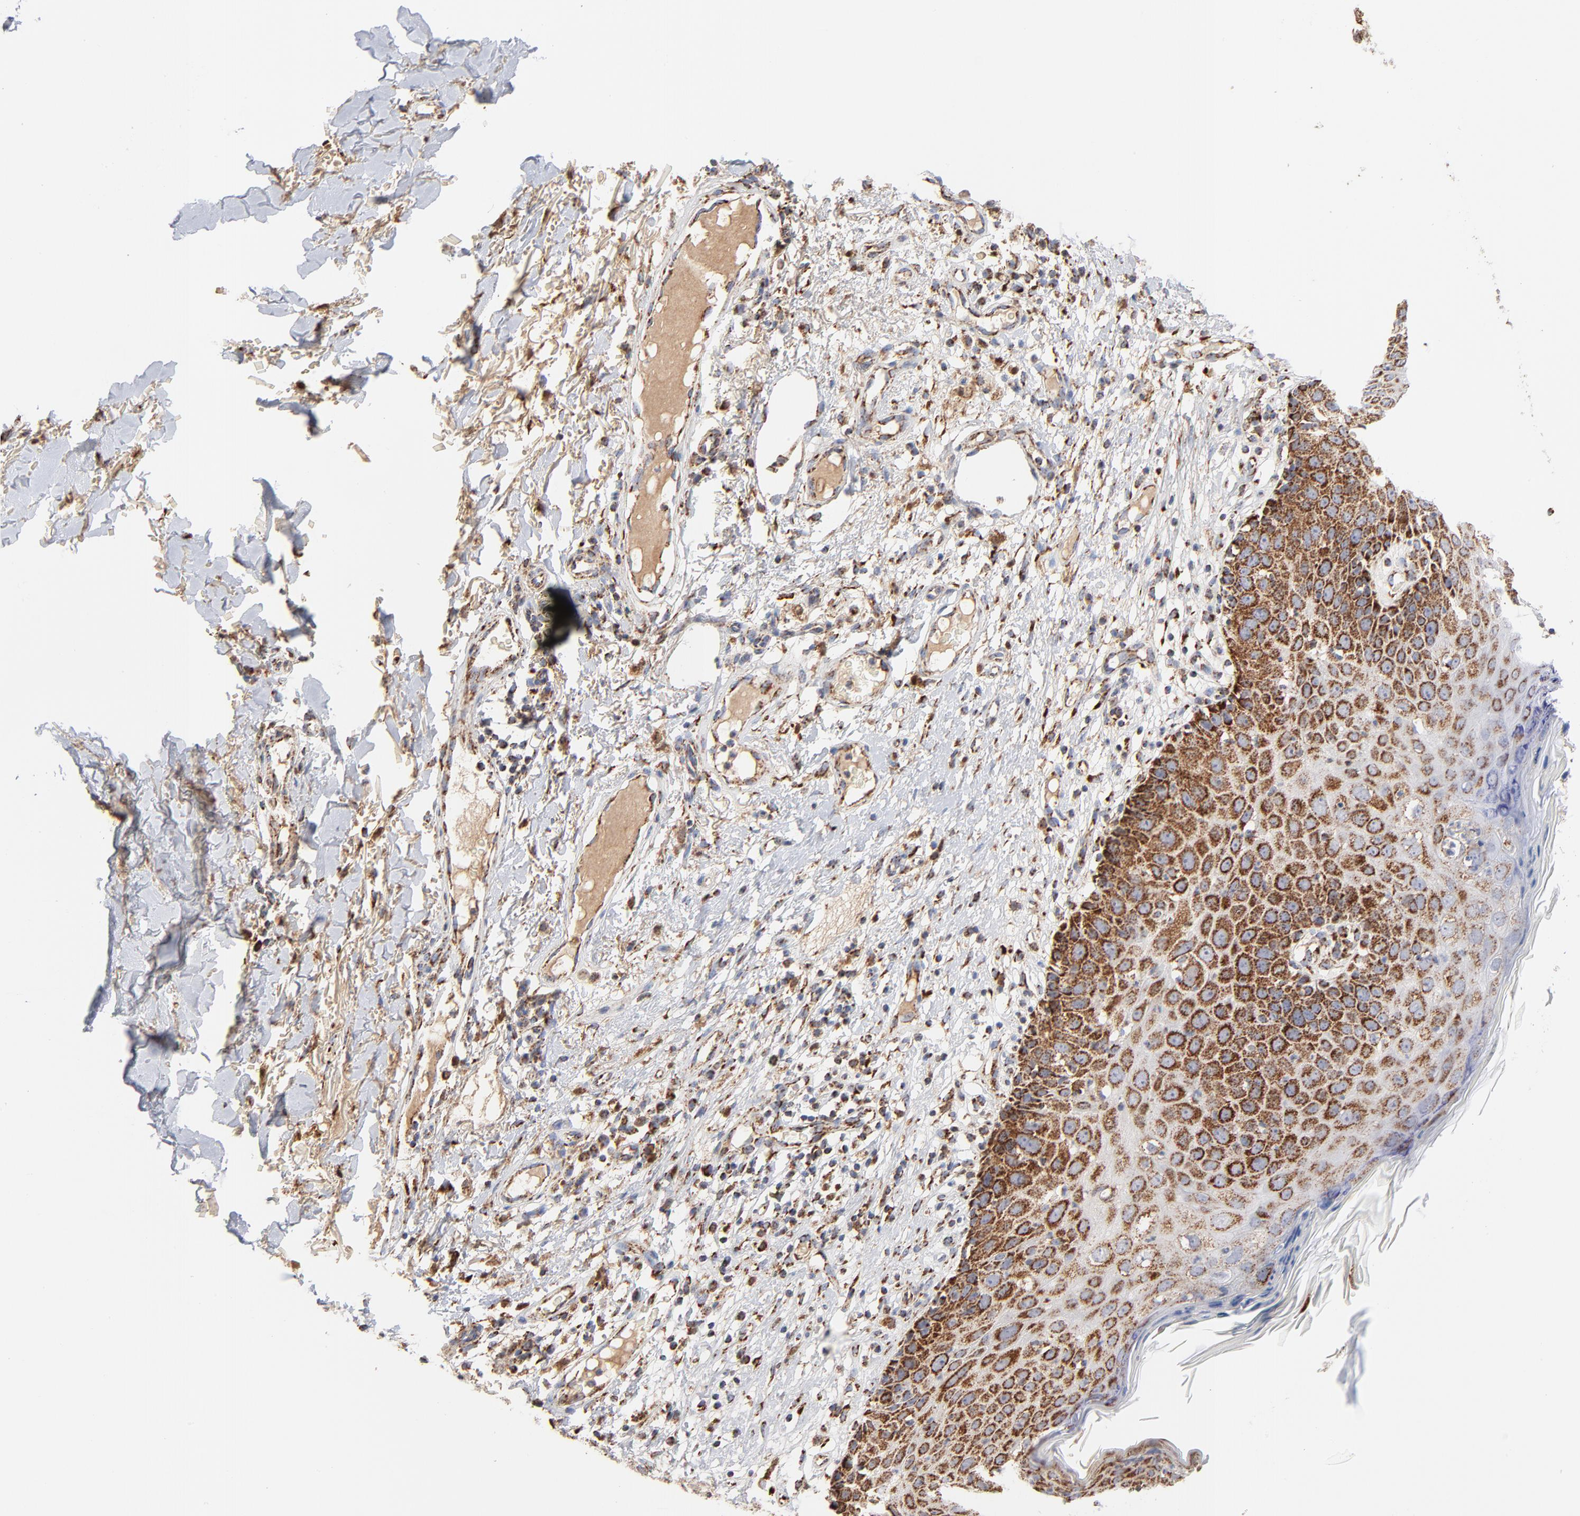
{"staining": {"intensity": "strong", "quantity": ">75%", "location": "cytoplasmic/membranous"}, "tissue": "skin cancer", "cell_type": "Tumor cells", "image_type": "cancer", "snomed": [{"axis": "morphology", "description": "Squamous cell carcinoma, NOS"}, {"axis": "topography", "description": "Skin"}], "caption": "Skin cancer stained for a protein (brown) displays strong cytoplasmic/membranous positive staining in about >75% of tumor cells.", "gene": "DIABLO", "patient": {"sex": "male", "age": 87}}